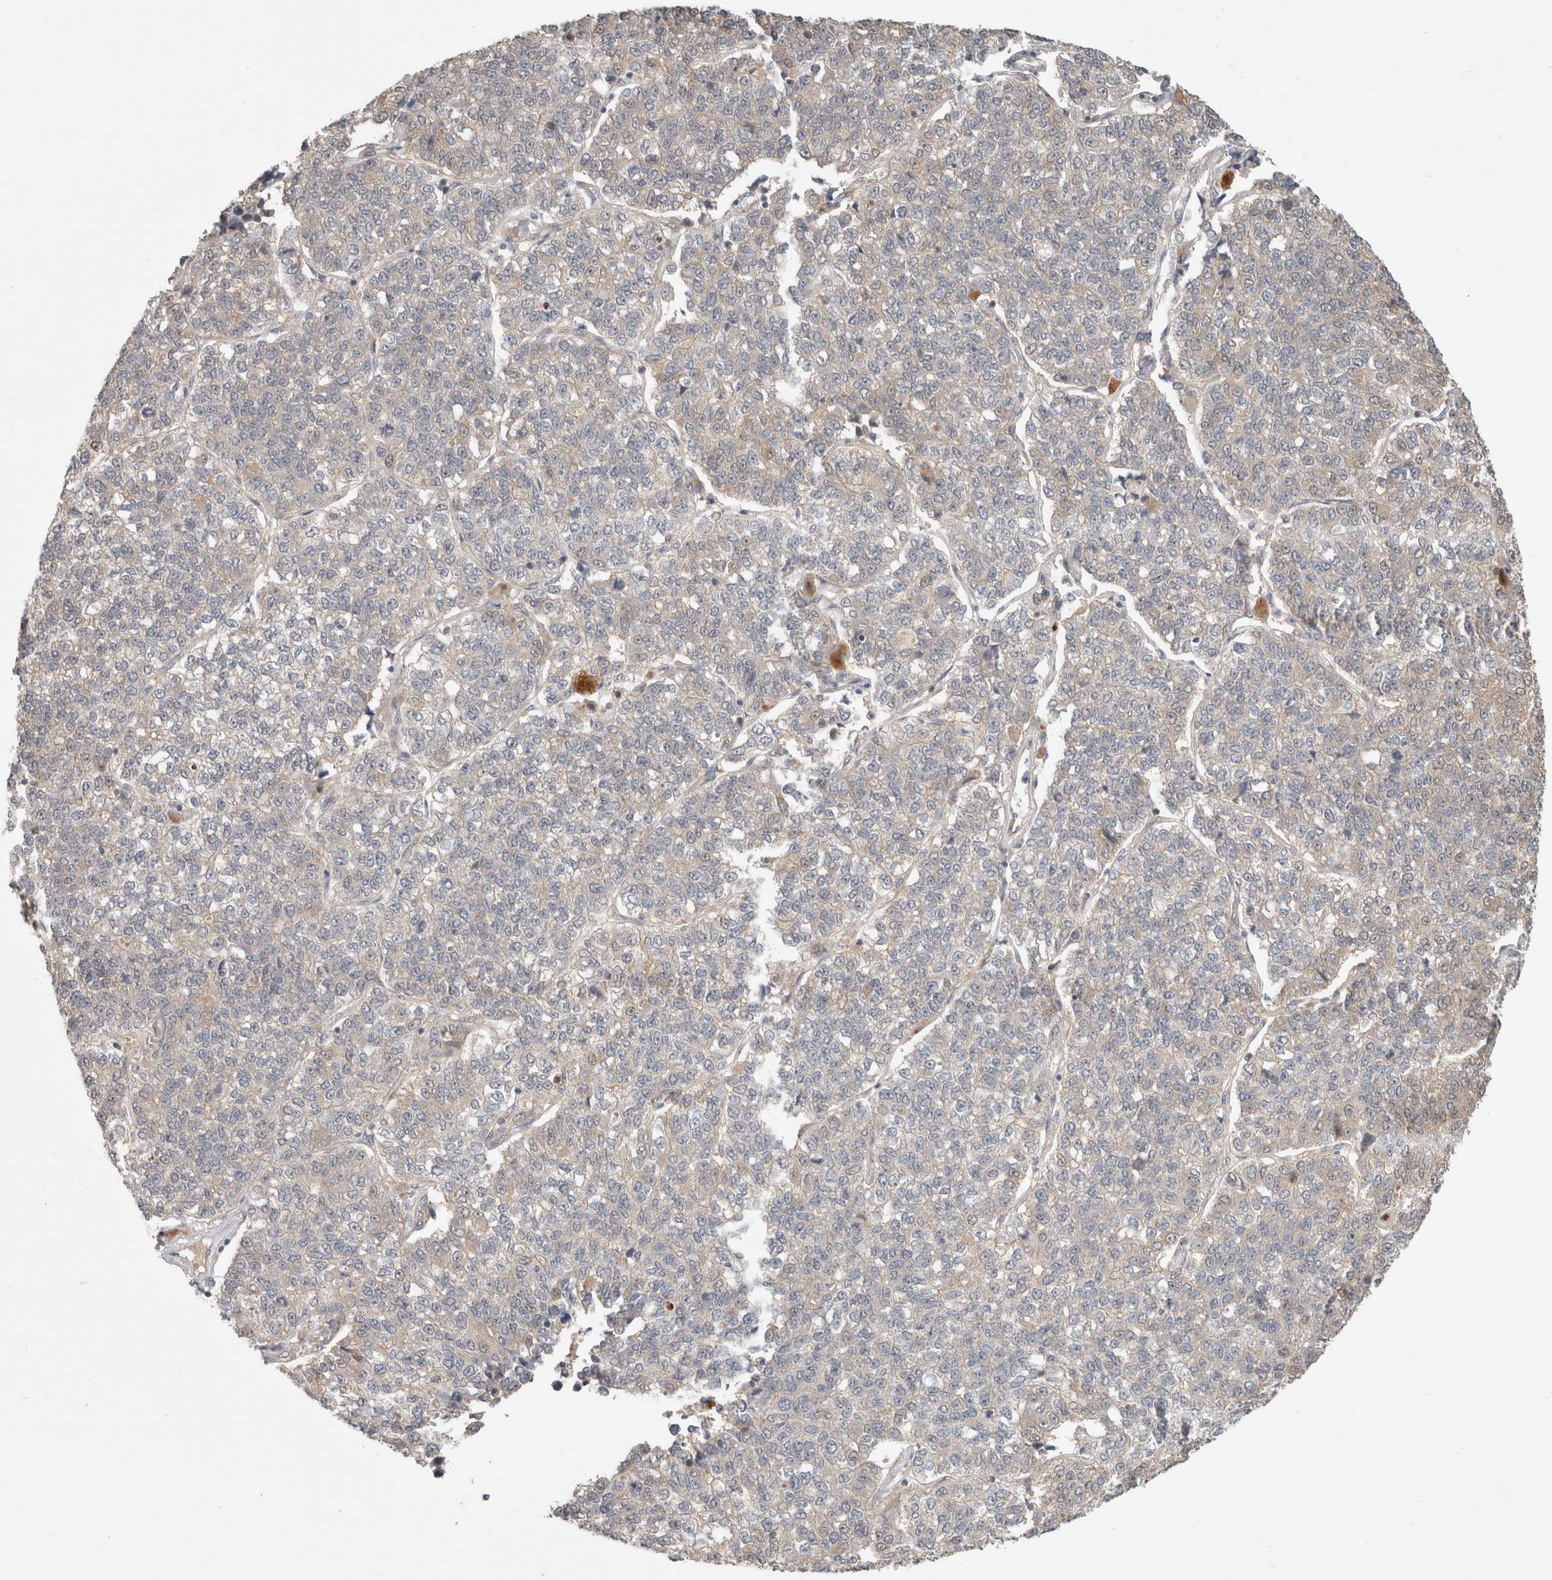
{"staining": {"intensity": "negative", "quantity": "none", "location": "none"}, "tissue": "lung cancer", "cell_type": "Tumor cells", "image_type": "cancer", "snomed": [{"axis": "morphology", "description": "Adenocarcinoma, NOS"}, {"axis": "topography", "description": "Lung"}], "caption": "Immunohistochemical staining of lung cancer (adenocarcinoma) reveals no significant positivity in tumor cells.", "gene": "RASAL2", "patient": {"sex": "male", "age": 49}}